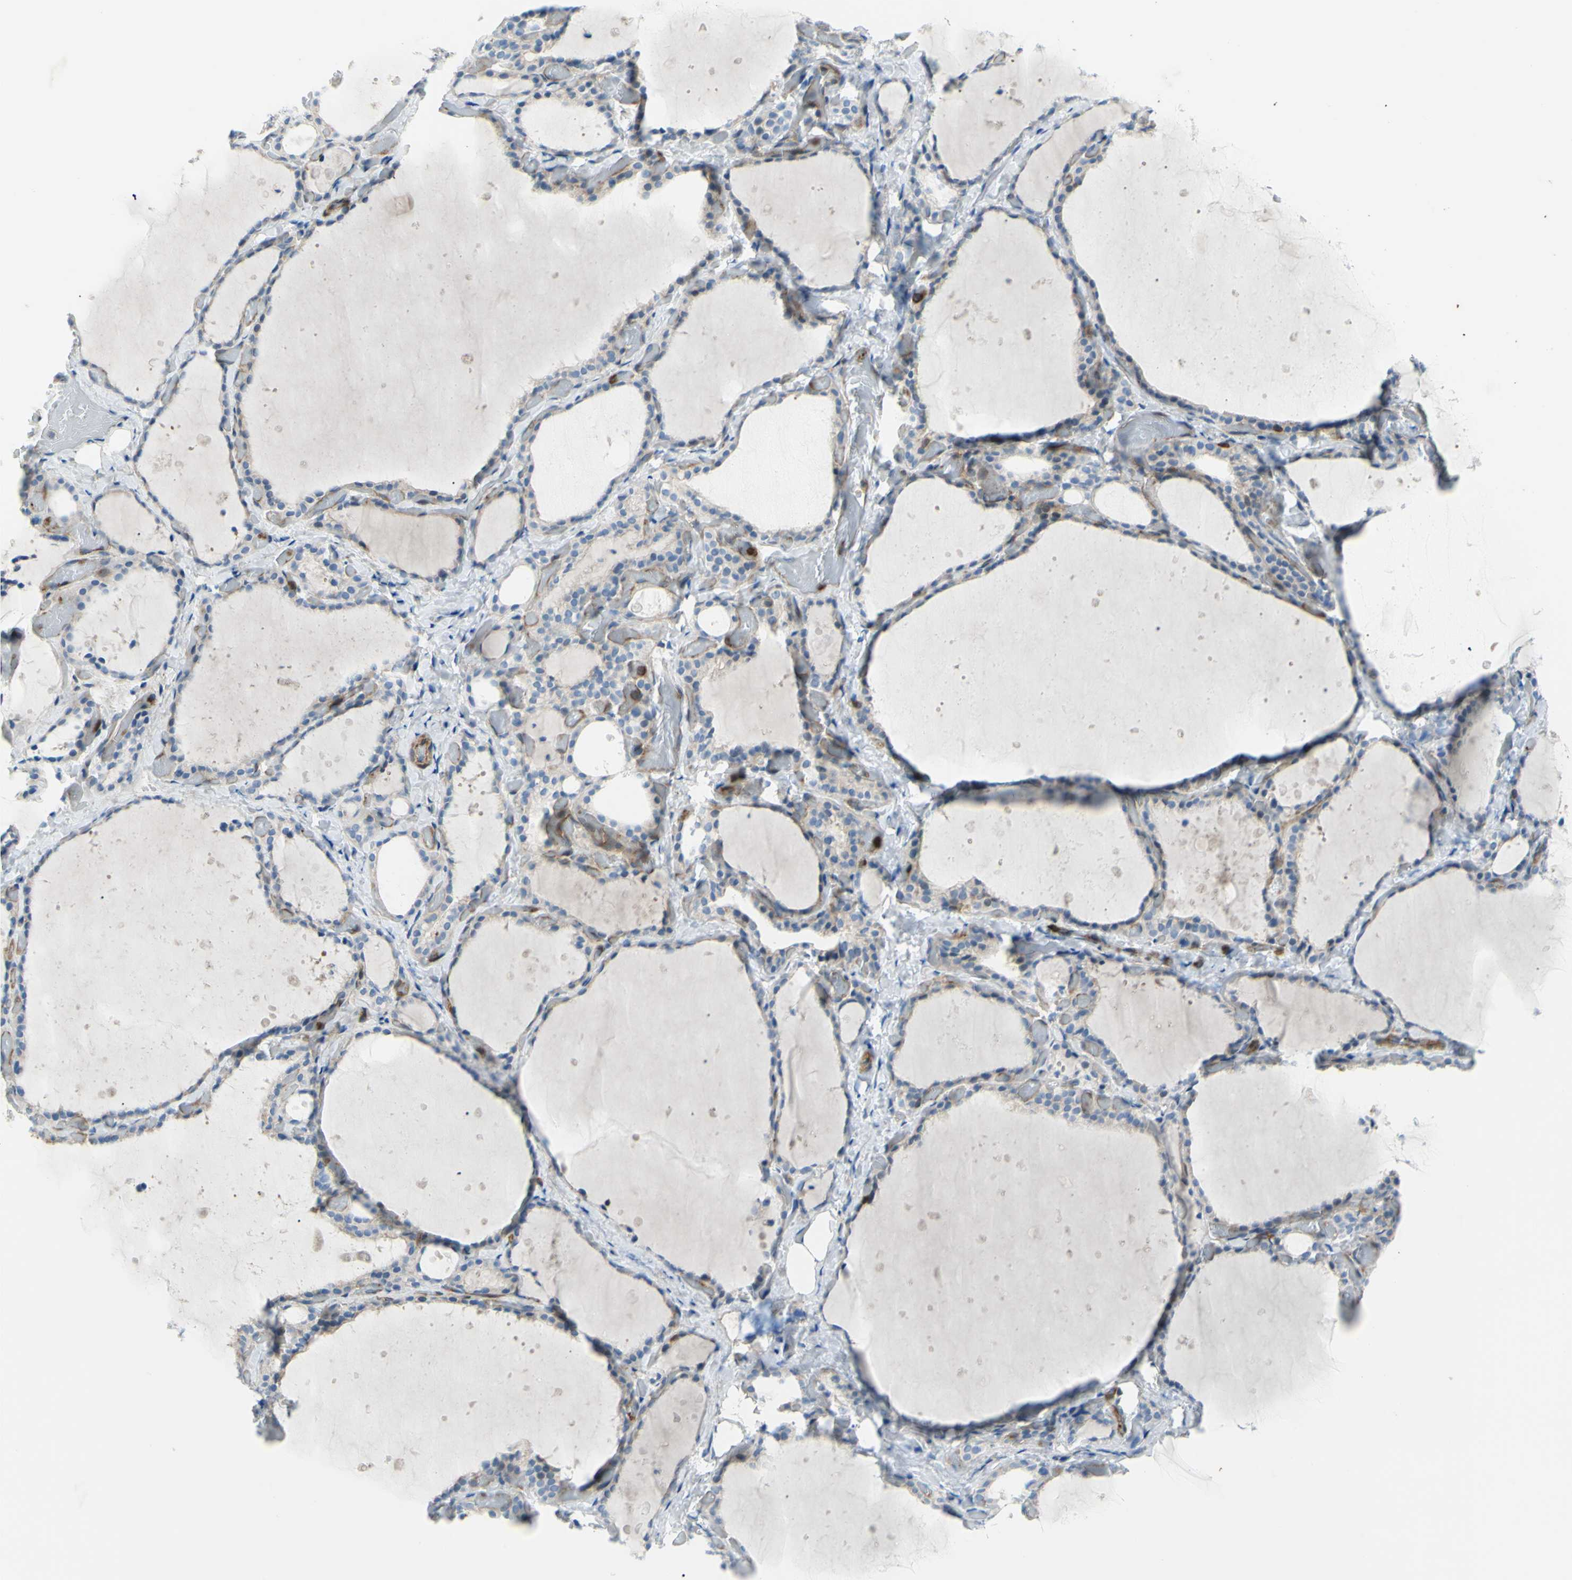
{"staining": {"intensity": "moderate", "quantity": "<25%", "location": "cytoplasmic/membranous"}, "tissue": "thyroid gland", "cell_type": "Glandular cells", "image_type": "normal", "snomed": [{"axis": "morphology", "description": "Normal tissue, NOS"}, {"axis": "topography", "description": "Thyroid gland"}], "caption": "A brown stain labels moderate cytoplasmic/membranous positivity of a protein in glandular cells of benign human thyroid gland. The staining was performed using DAB, with brown indicating positive protein expression. Nuclei are stained blue with hematoxylin.", "gene": "PAK2", "patient": {"sex": "female", "age": 44}}